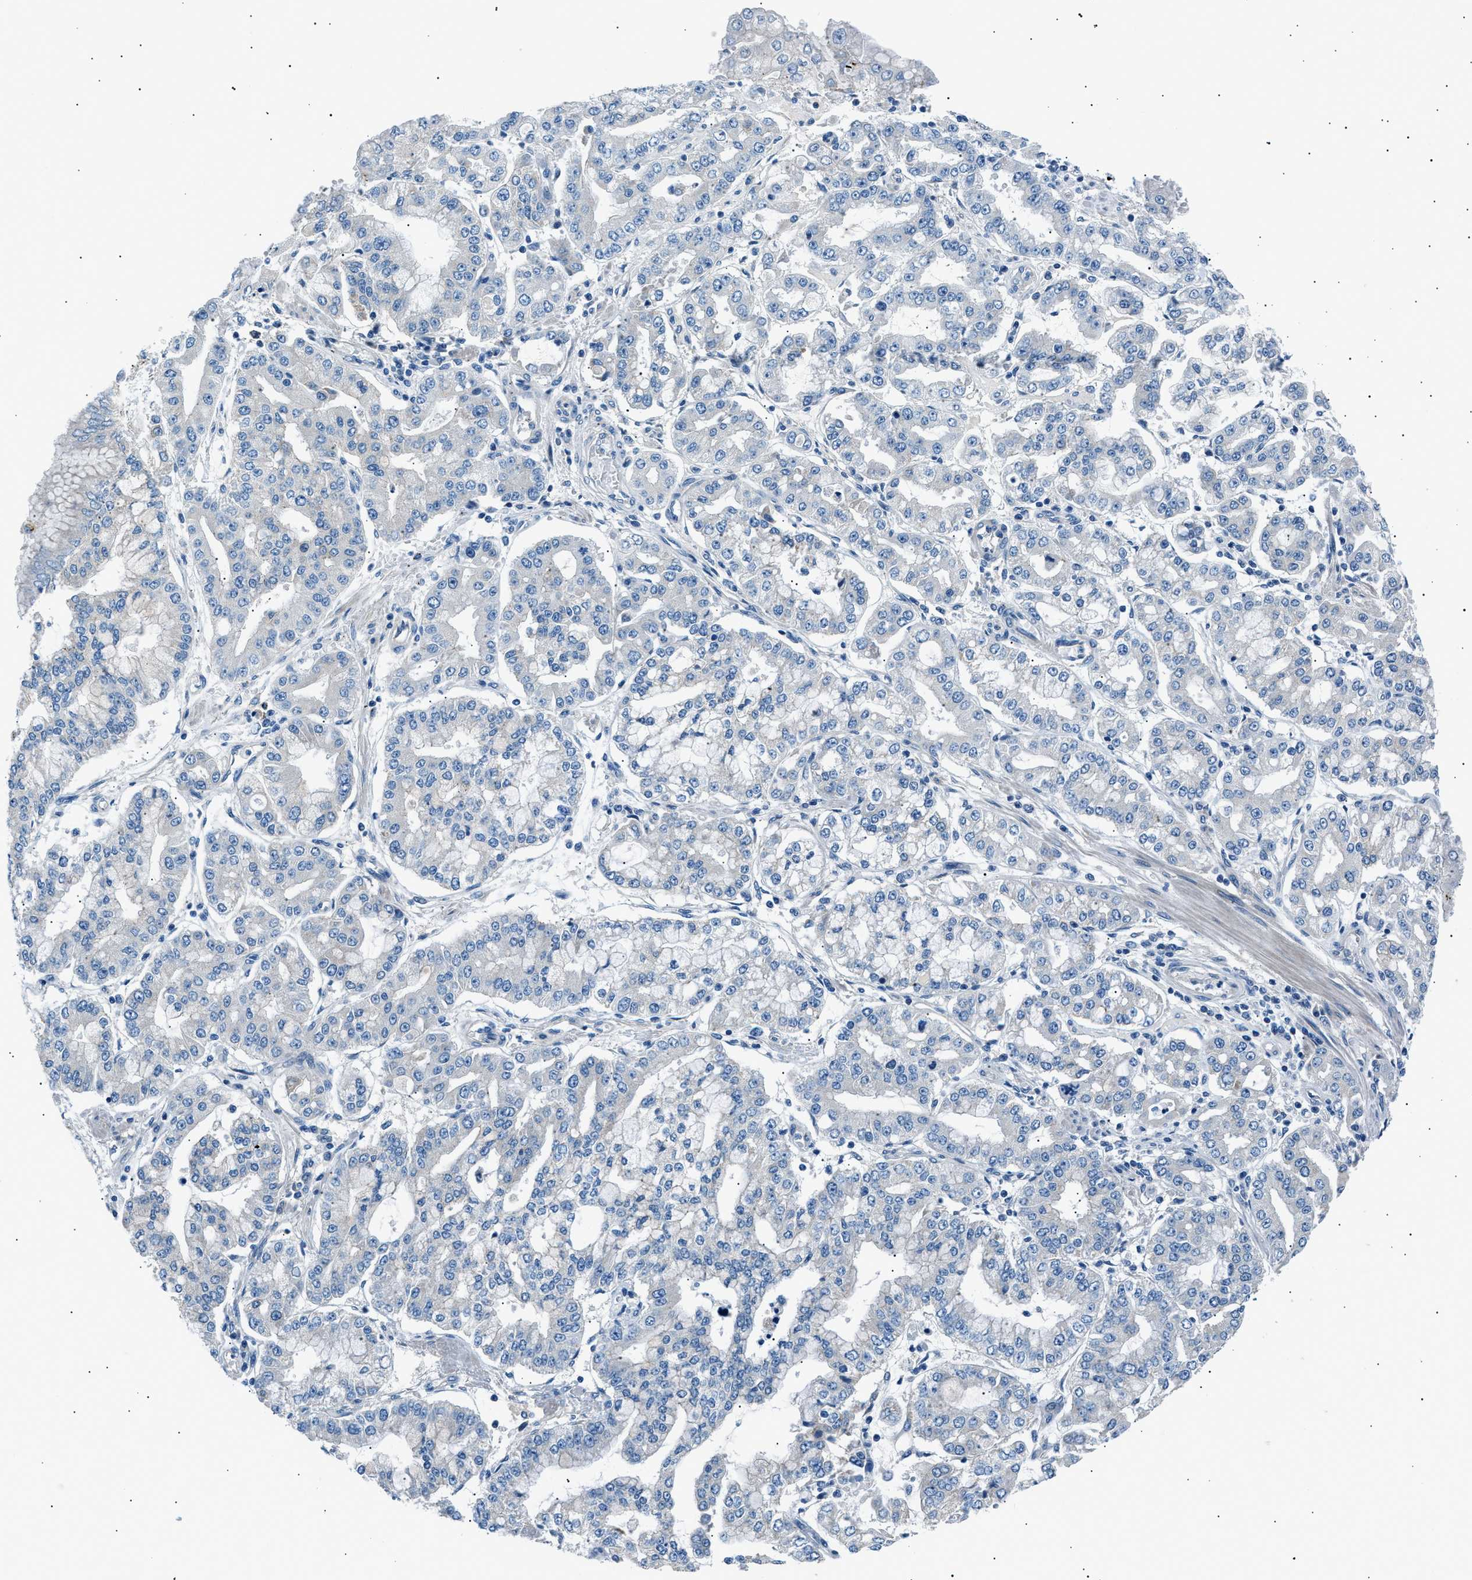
{"staining": {"intensity": "negative", "quantity": "none", "location": "none"}, "tissue": "stomach cancer", "cell_type": "Tumor cells", "image_type": "cancer", "snomed": [{"axis": "morphology", "description": "Adenocarcinoma, NOS"}, {"axis": "topography", "description": "Stomach"}], "caption": "Tumor cells show no significant staining in stomach adenocarcinoma.", "gene": "LRRC37B", "patient": {"sex": "male", "age": 76}}